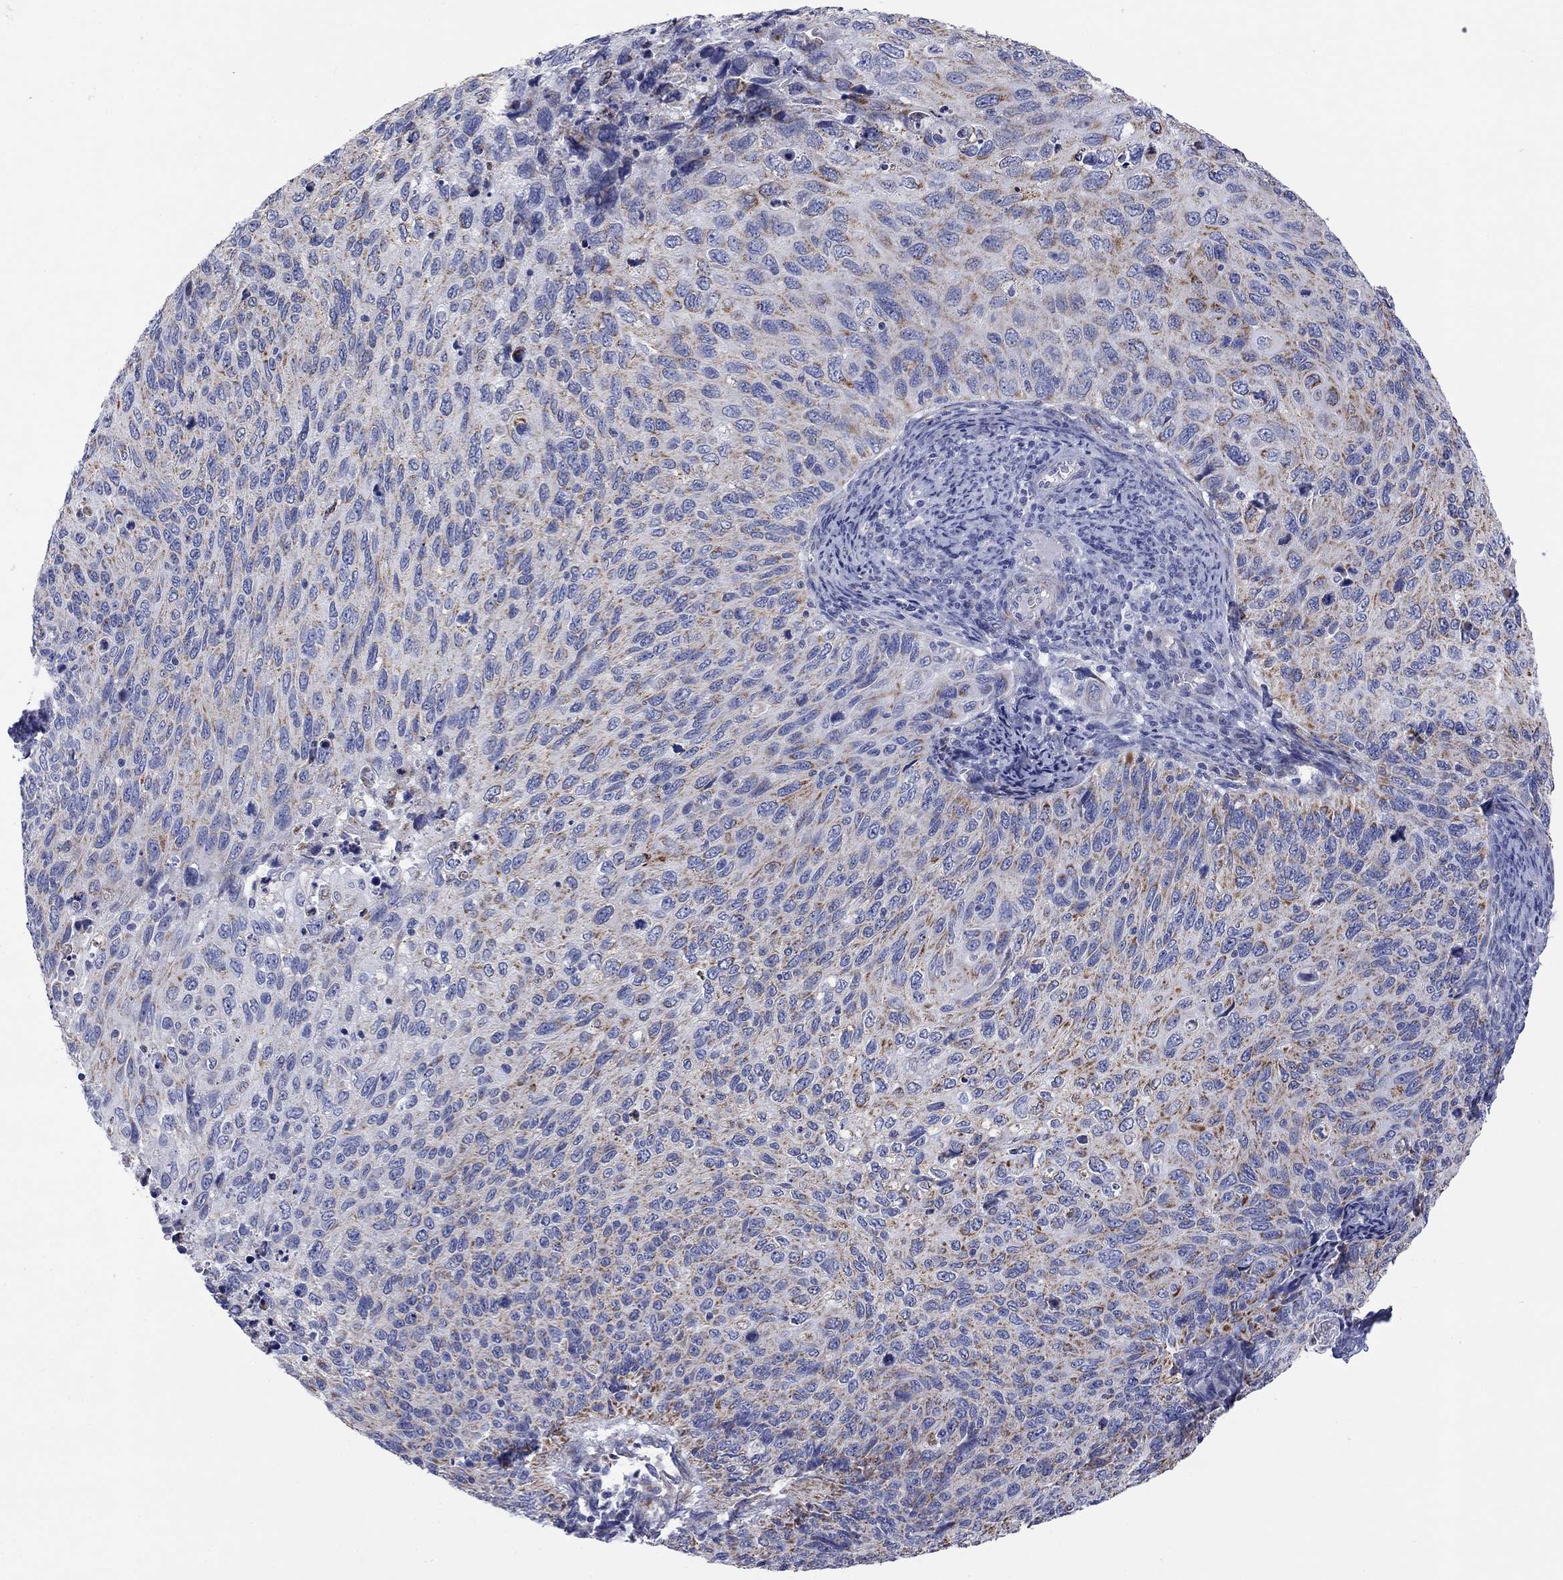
{"staining": {"intensity": "moderate", "quantity": "25%-75%", "location": "cytoplasmic/membranous"}, "tissue": "cervical cancer", "cell_type": "Tumor cells", "image_type": "cancer", "snomed": [{"axis": "morphology", "description": "Squamous cell carcinoma, NOS"}, {"axis": "topography", "description": "Cervix"}], "caption": "Cervical squamous cell carcinoma stained with DAB immunohistochemistry (IHC) demonstrates medium levels of moderate cytoplasmic/membranous expression in about 25%-75% of tumor cells. (brown staining indicates protein expression, while blue staining denotes nuclei).", "gene": "MGST3", "patient": {"sex": "female", "age": 70}}